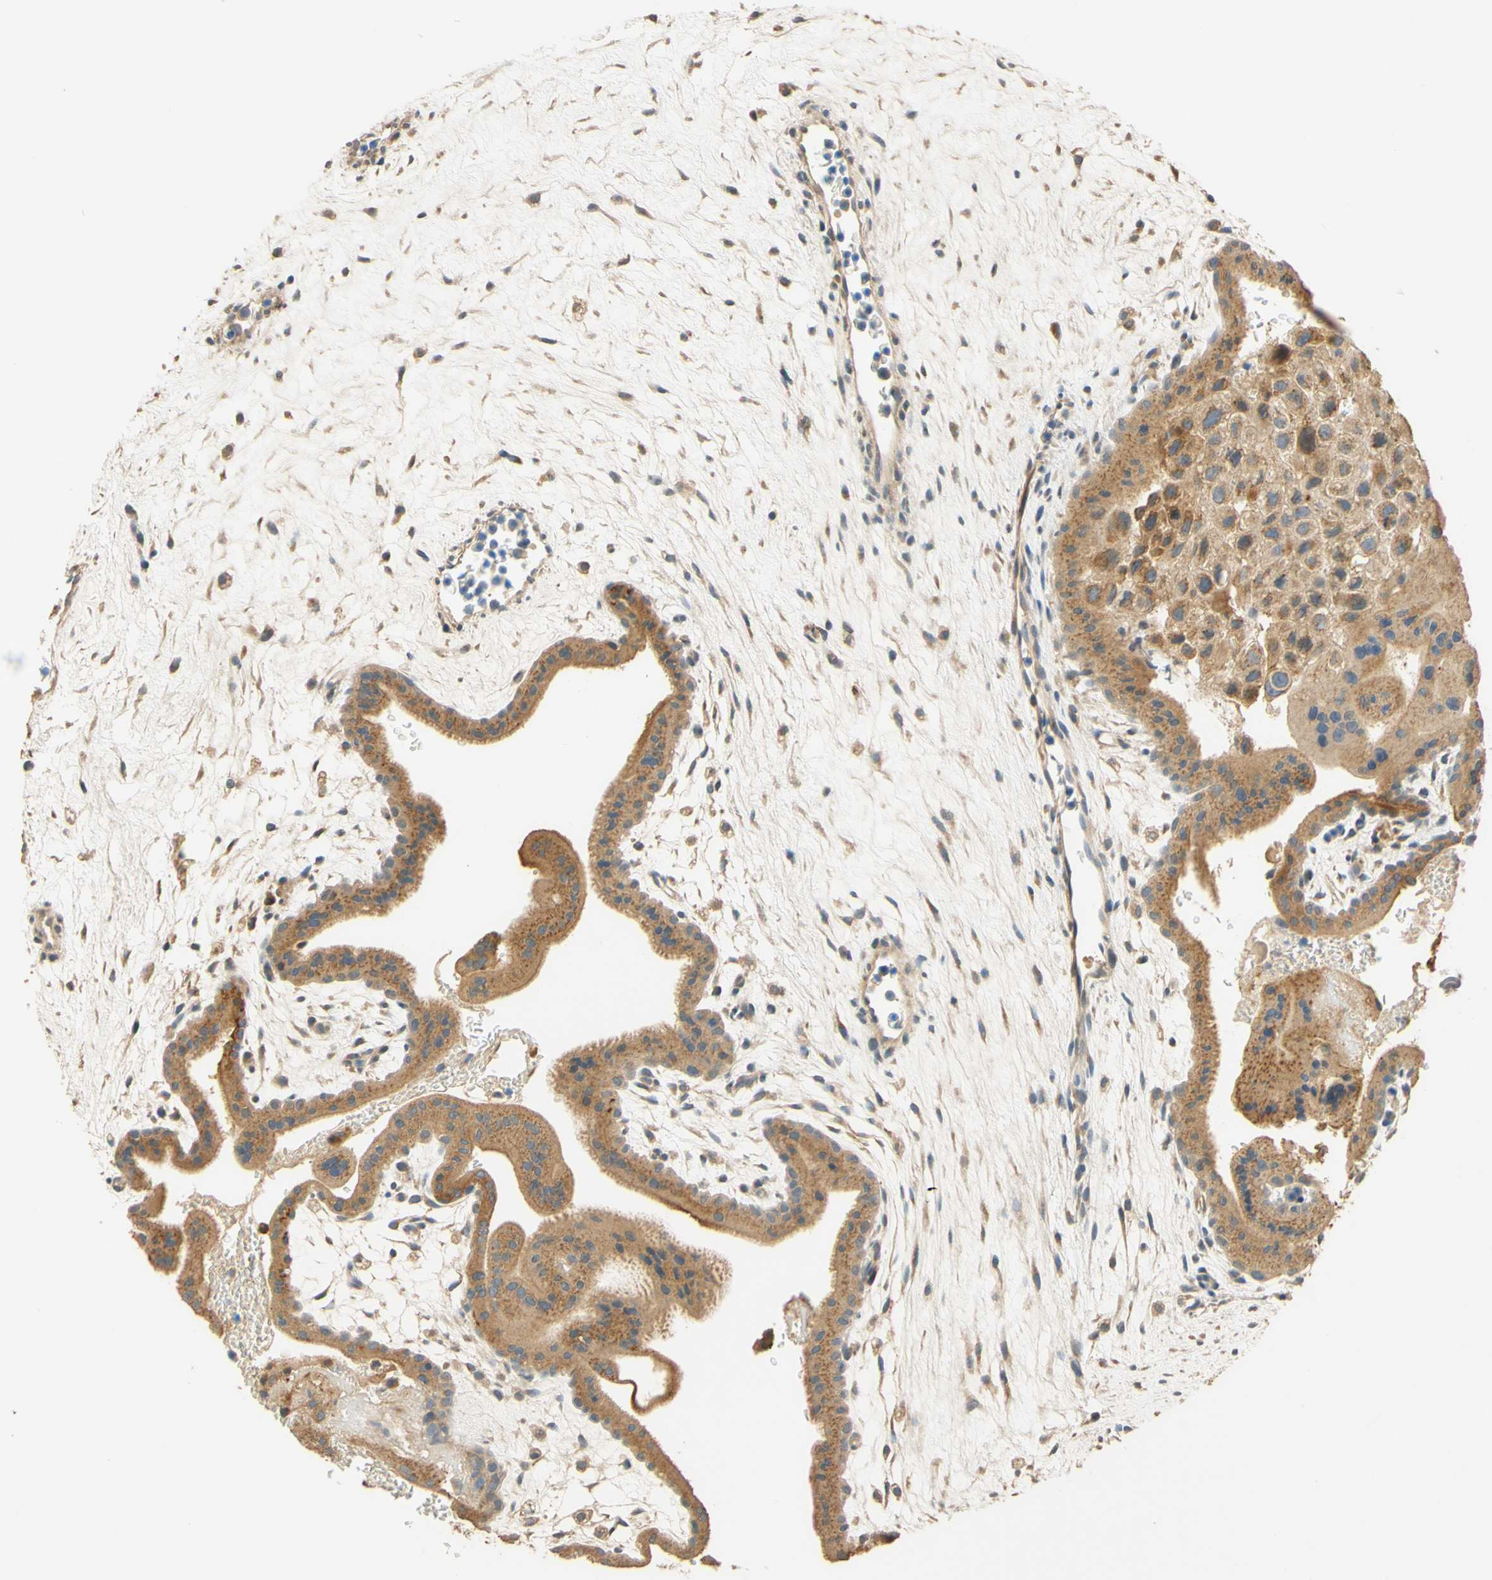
{"staining": {"intensity": "moderate", "quantity": ">75%", "location": "cytoplasmic/membranous"}, "tissue": "placenta", "cell_type": "Decidual cells", "image_type": "normal", "snomed": [{"axis": "morphology", "description": "Normal tissue, NOS"}, {"axis": "topography", "description": "Placenta"}], "caption": "A brown stain labels moderate cytoplasmic/membranous staining of a protein in decidual cells of unremarkable human placenta. The staining was performed using DAB (3,3'-diaminobenzidine) to visualize the protein expression in brown, while the nuclei were stained in blue with hematoxylin (Magnification: 20x).", "gene": "ENTREP2", "patient": {"sex": "female", "age": 35}}